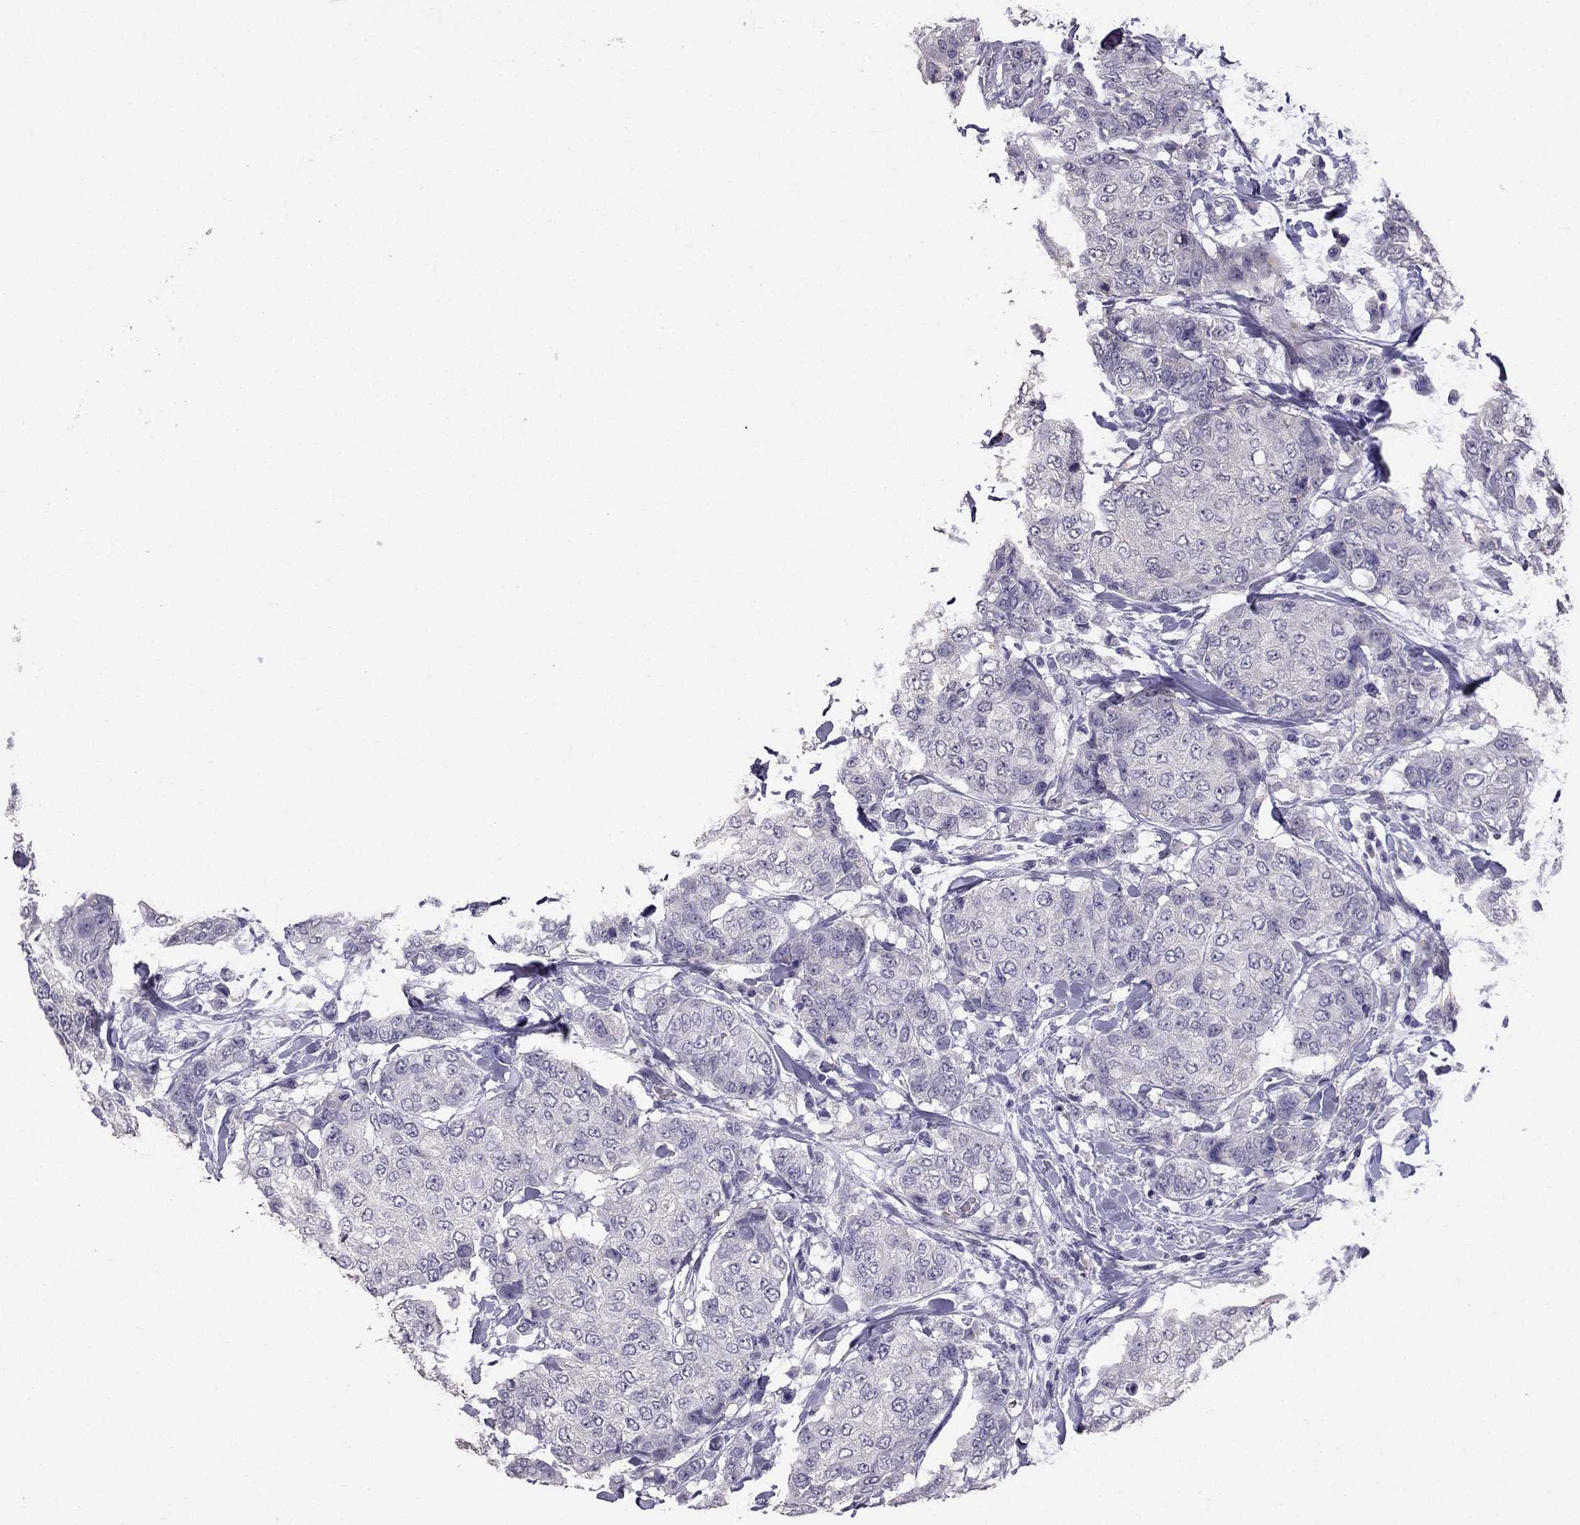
{"staining": {"intensity": "negative", "quantity": "none", "location": "none"}, "tissue": "breast cancer", "cell_type": "Tumor cells", "image_type": "cancer", "snomed": [{"axis": "morphology", "description": "Duct carcinoma"}, {"axis": "topography", "description": "Breast"}], "caption": "IHC of breast cancer (invasive ductal carcinoma) exhibits no expression in tumor cells.", "gene": "SCG5", "patient": {"sex": "female", "age": 27}}